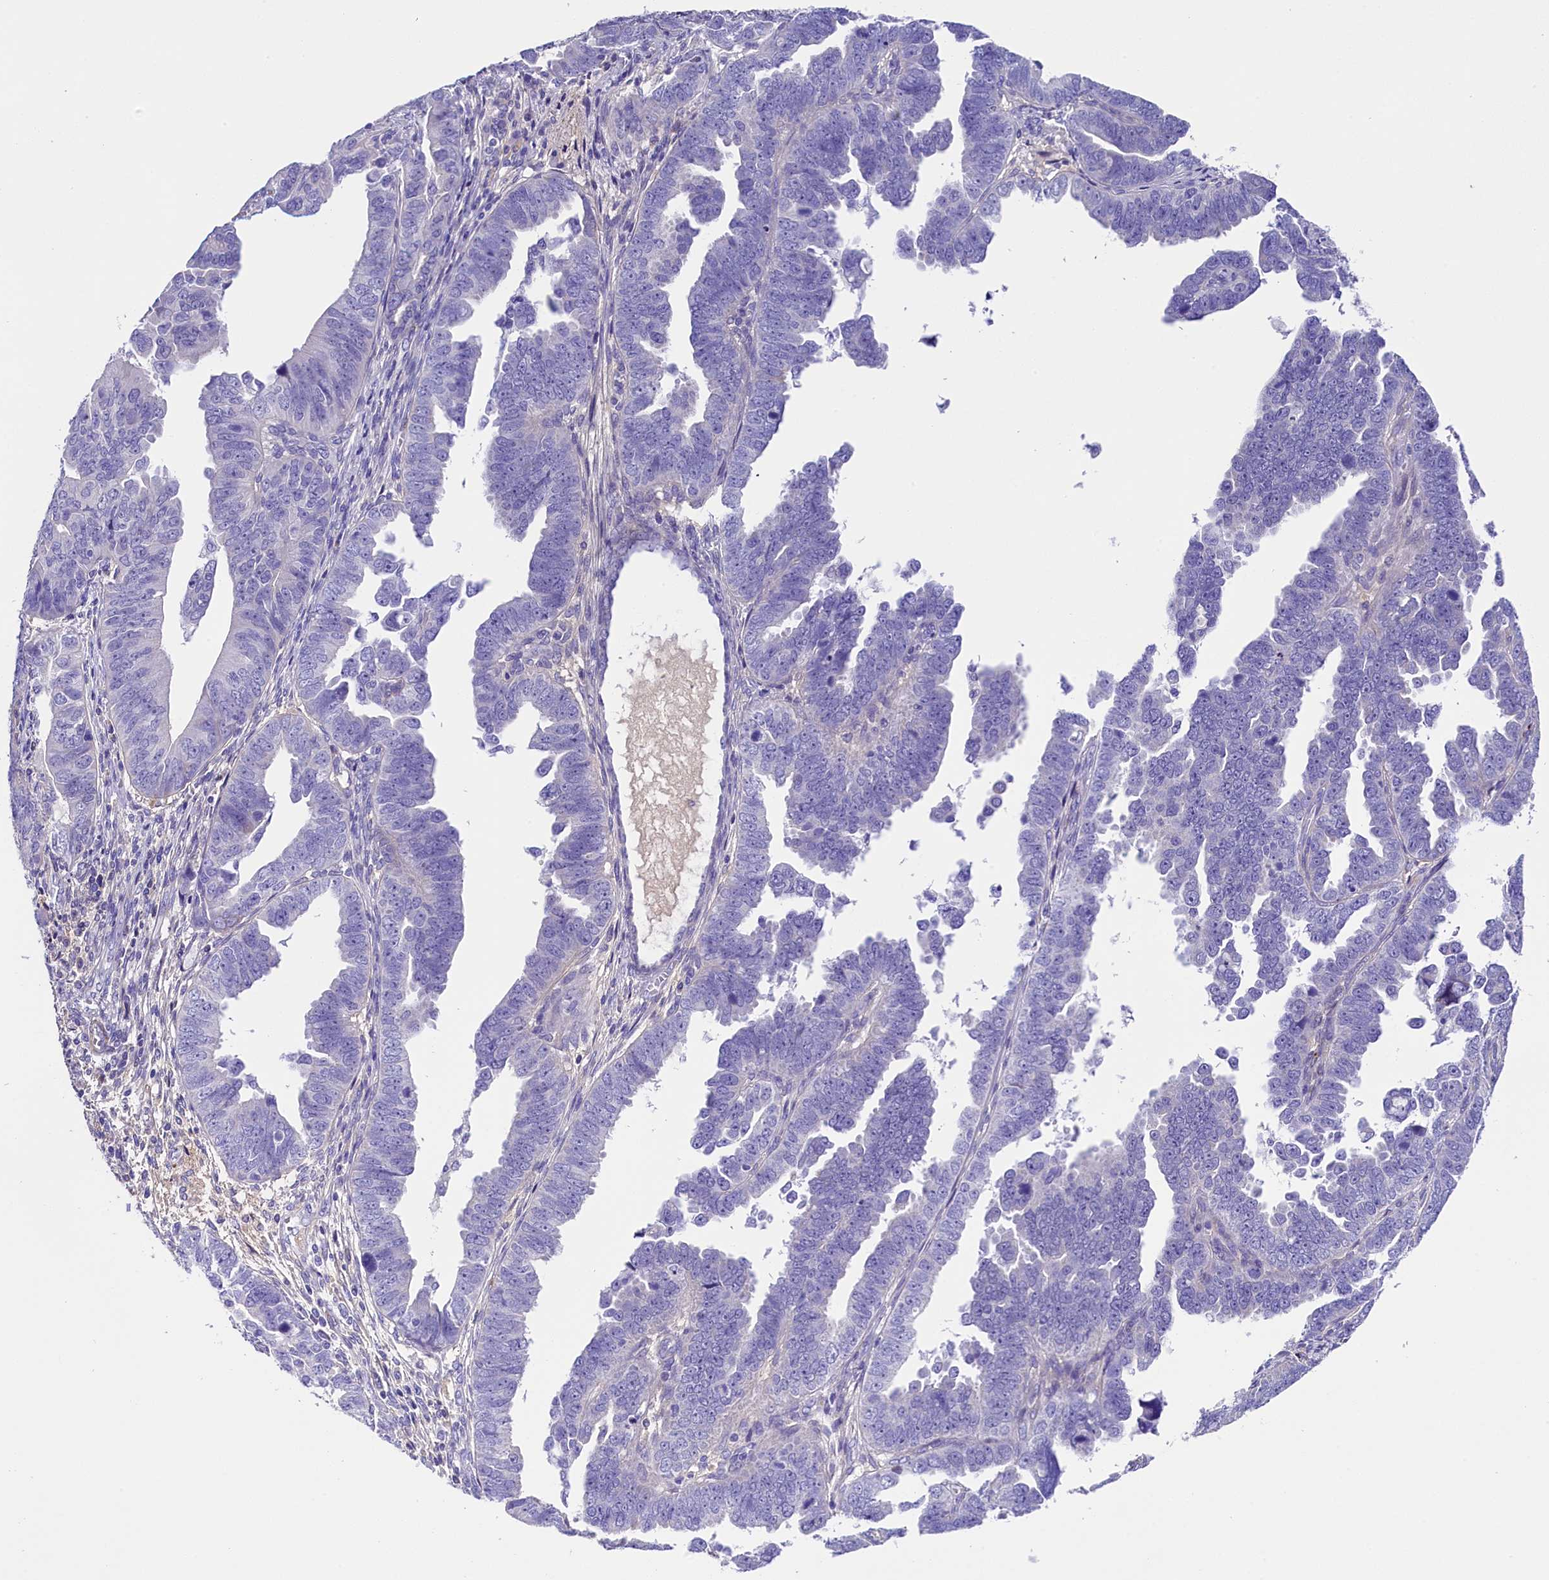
{"staining": {"intensity": "negative", "quantity": "none", "location": "none"}, "tissue": "endometrial cancer", "cell_type": "Tumor cells", "image_type": "cancer", "snomed": [{"axis": "morphology", "description": "Adenocarcinoma, NOS"}, {"axis": "topography", "description": "Endometrium"}], "caption": "This is an IHC micrograph of endometrial cancer (adenocarcinoma). There is no expression in tumor cells.", "gene": "SOD3", "patient": {"sex": "female", "age": 75}}